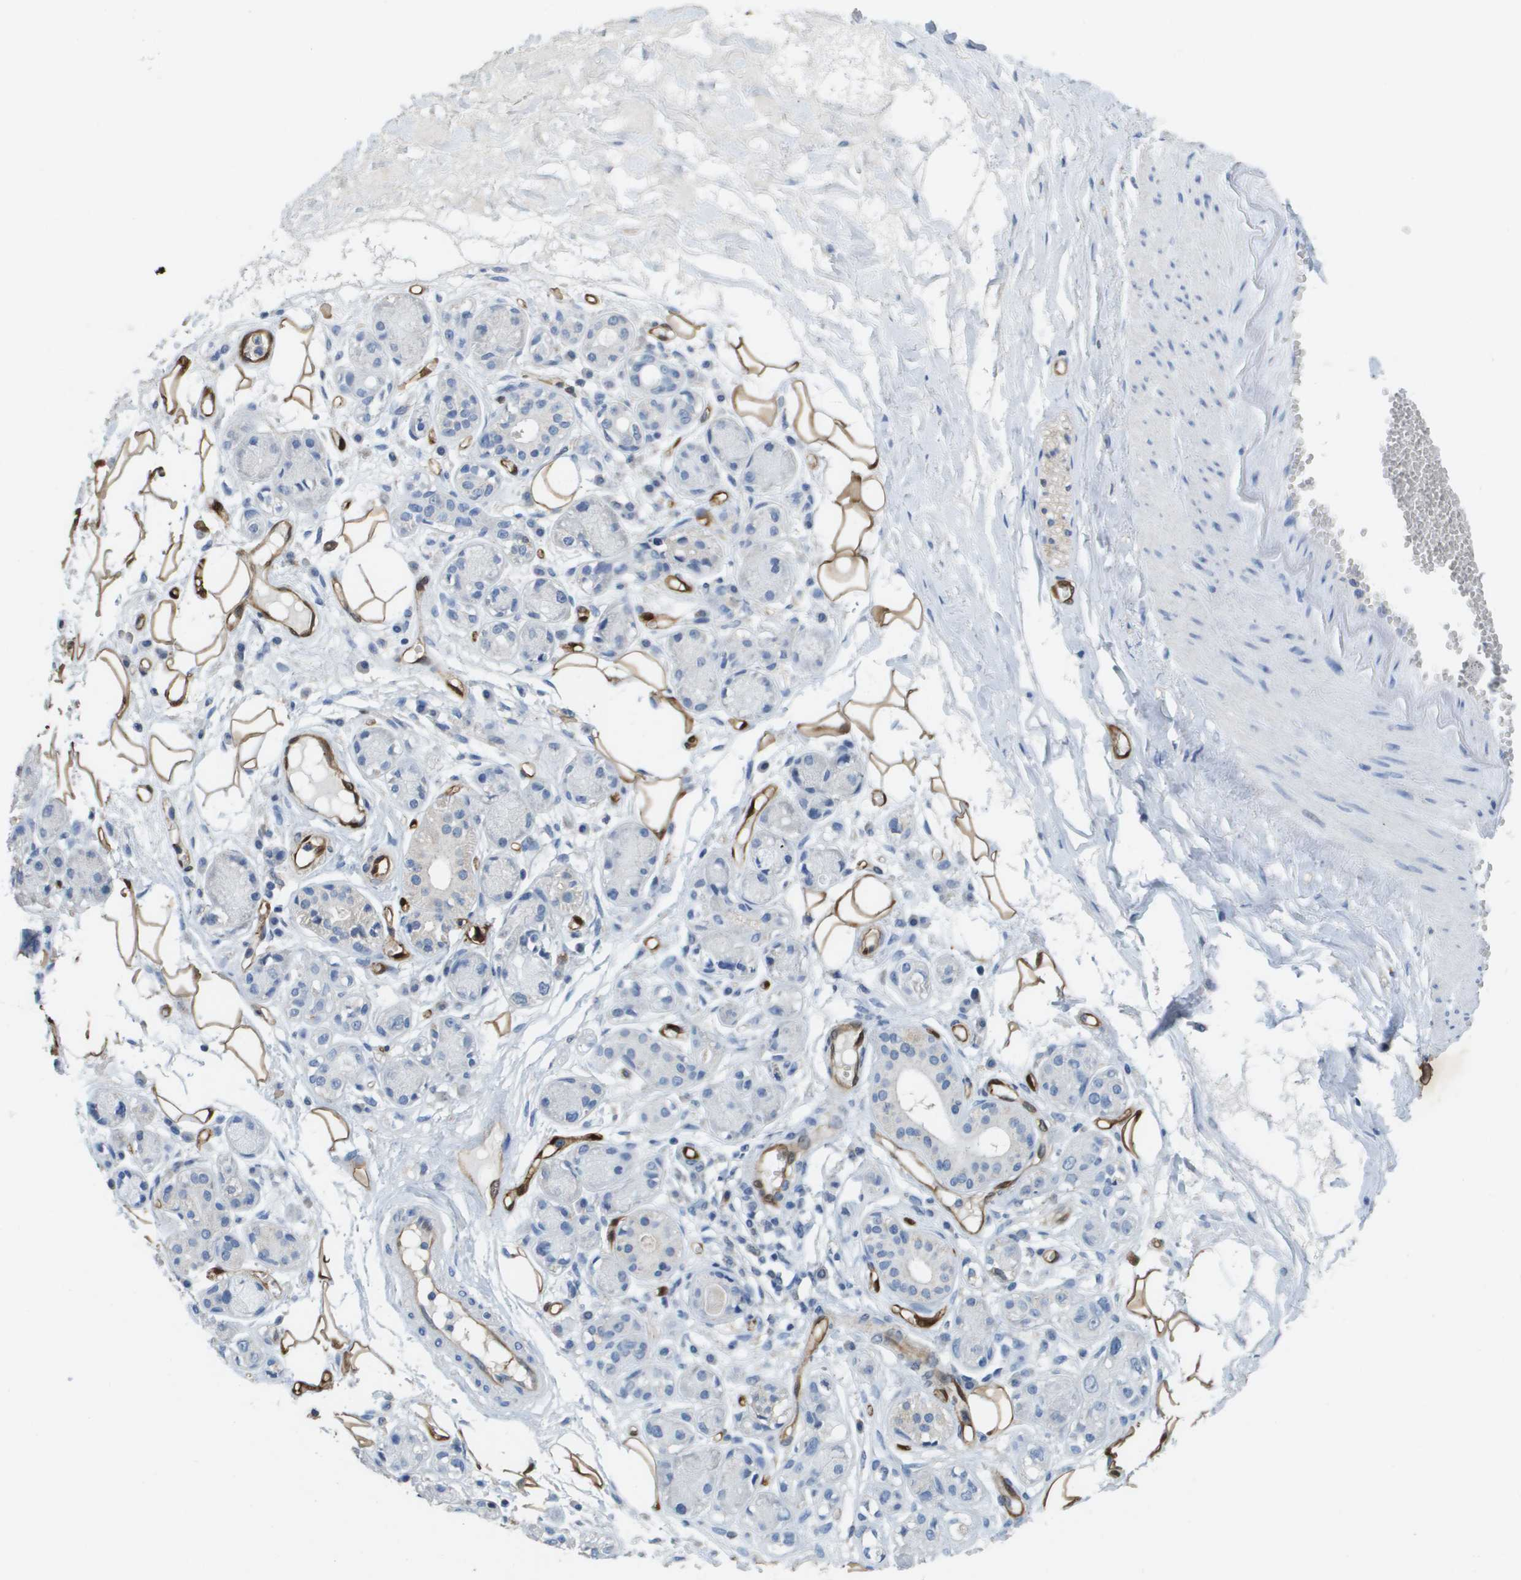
{"staining": {"intensity": "moderate", "quantity": ">75%", "location": "cytoplasmic/membranous,nuclear"}, "tissue": "adipose tissue", "cell_type": "Adipocytes", "image_type": "normal", "snomed": [{"axis": "morphology", "description": "Normal tissue, NOS"}, {"axis": "morphology", "description": "Inflammation, NOS"}, {"axis": "topography", "description": "Salivary gland"}, {"axis": "topography", "description": "Peripheral nerve tissue"}], "caption": "Normal adipose tissue demonstrates moderate cytoplasmic/membranous,nuclear staining in about >75% of adipocytes, visualized by immunohistochemistry.", "gene": "FABP5", "patient": {"sex": "female", "age": 75}}